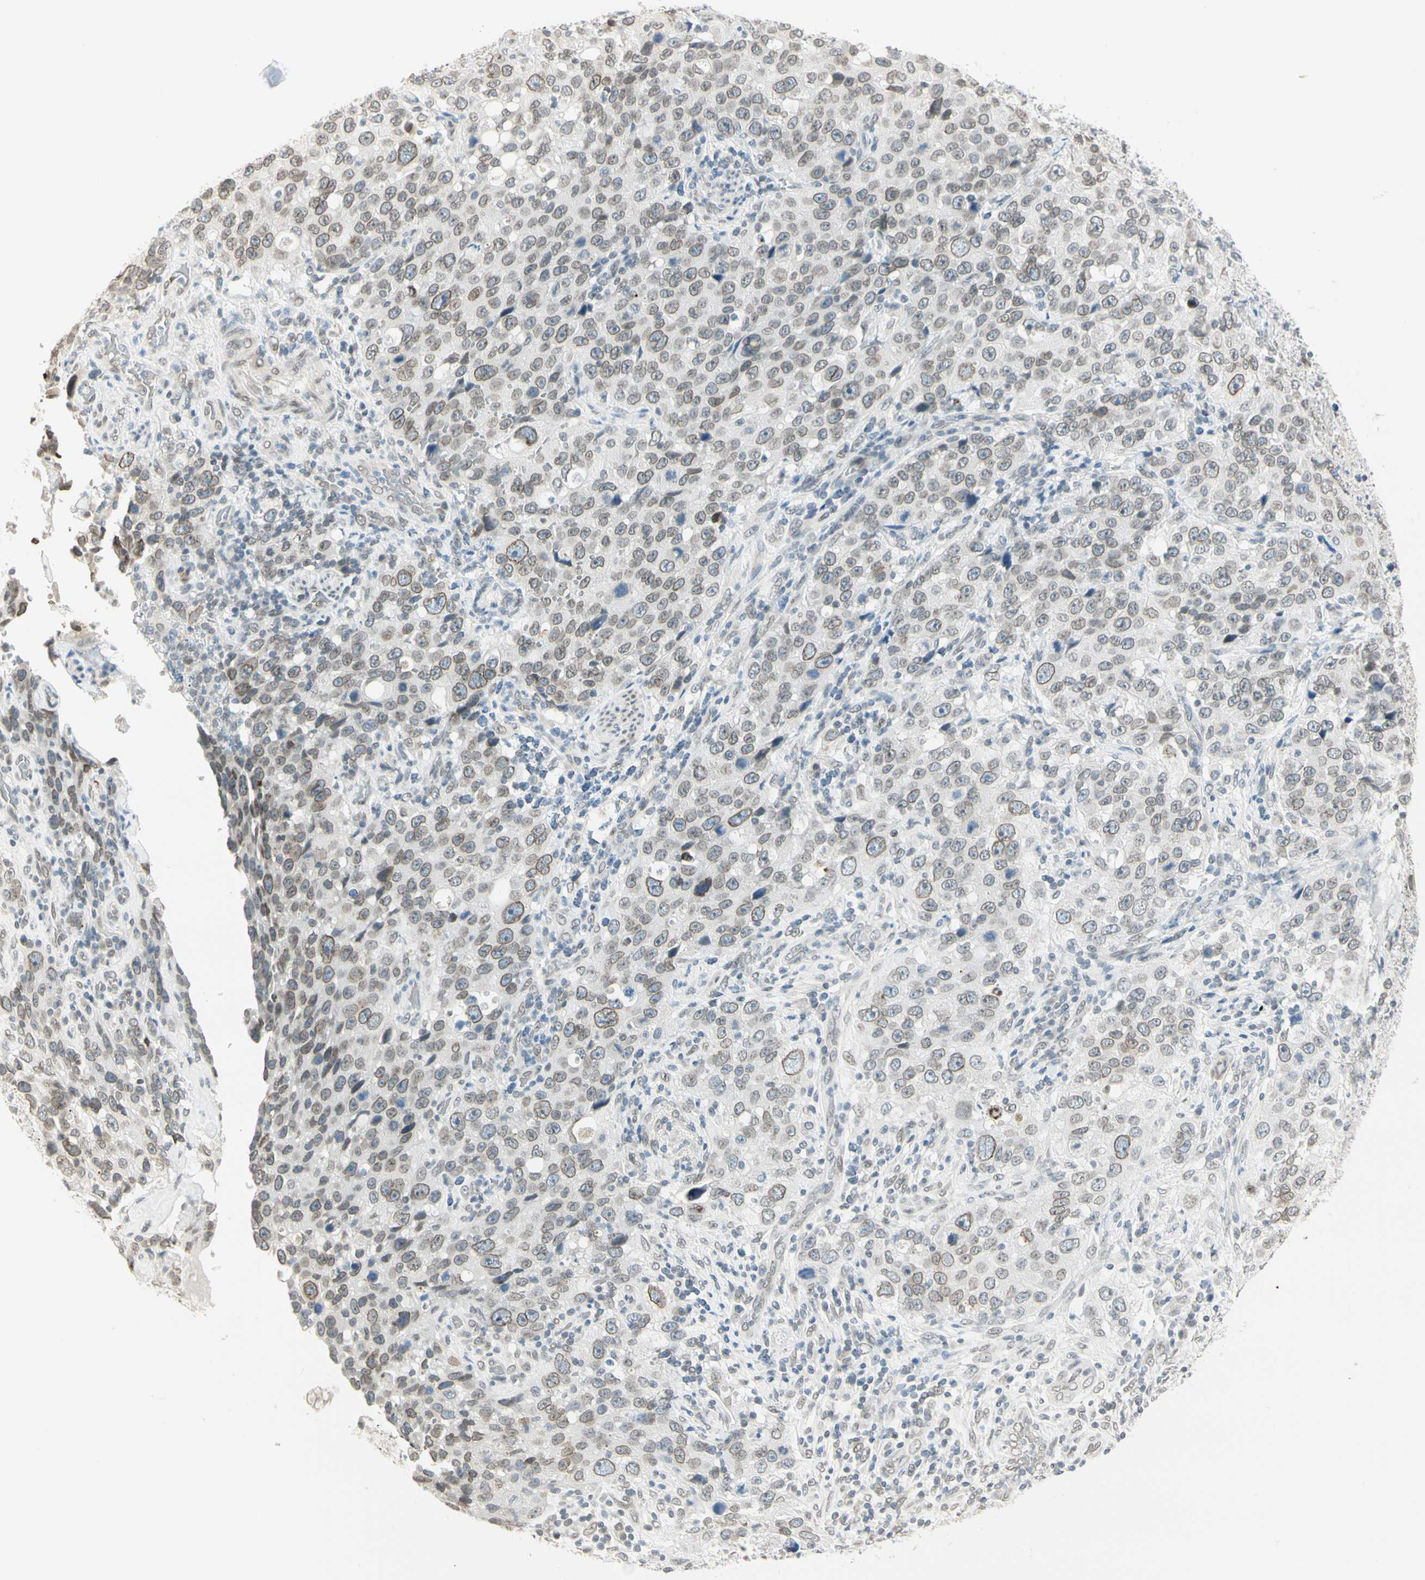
{"staining": {"intensity": "weak", "quantity": "25%-75%", "location": "cytoplasmic/membranous,nuclear"}, "tissue": "stomach cancer", "cell_type": "Tumor cells", "image_type": "cancer", "snomed": [{"axis": "morphology", "description": "Normal tissue, NOS"}, {"axis": "morphology", "description": "Adenocarcinoma, NOS"}, {"axis": "topography", "description": "Stomach"}], "caption": "Stomach cancer tissue reveals weak cytoplasmic/membranous and nuclear staining in approximately 25%-75% of tumor cells", "gene": "BCAN", "patient": {"sex": "male", "age": 48}}